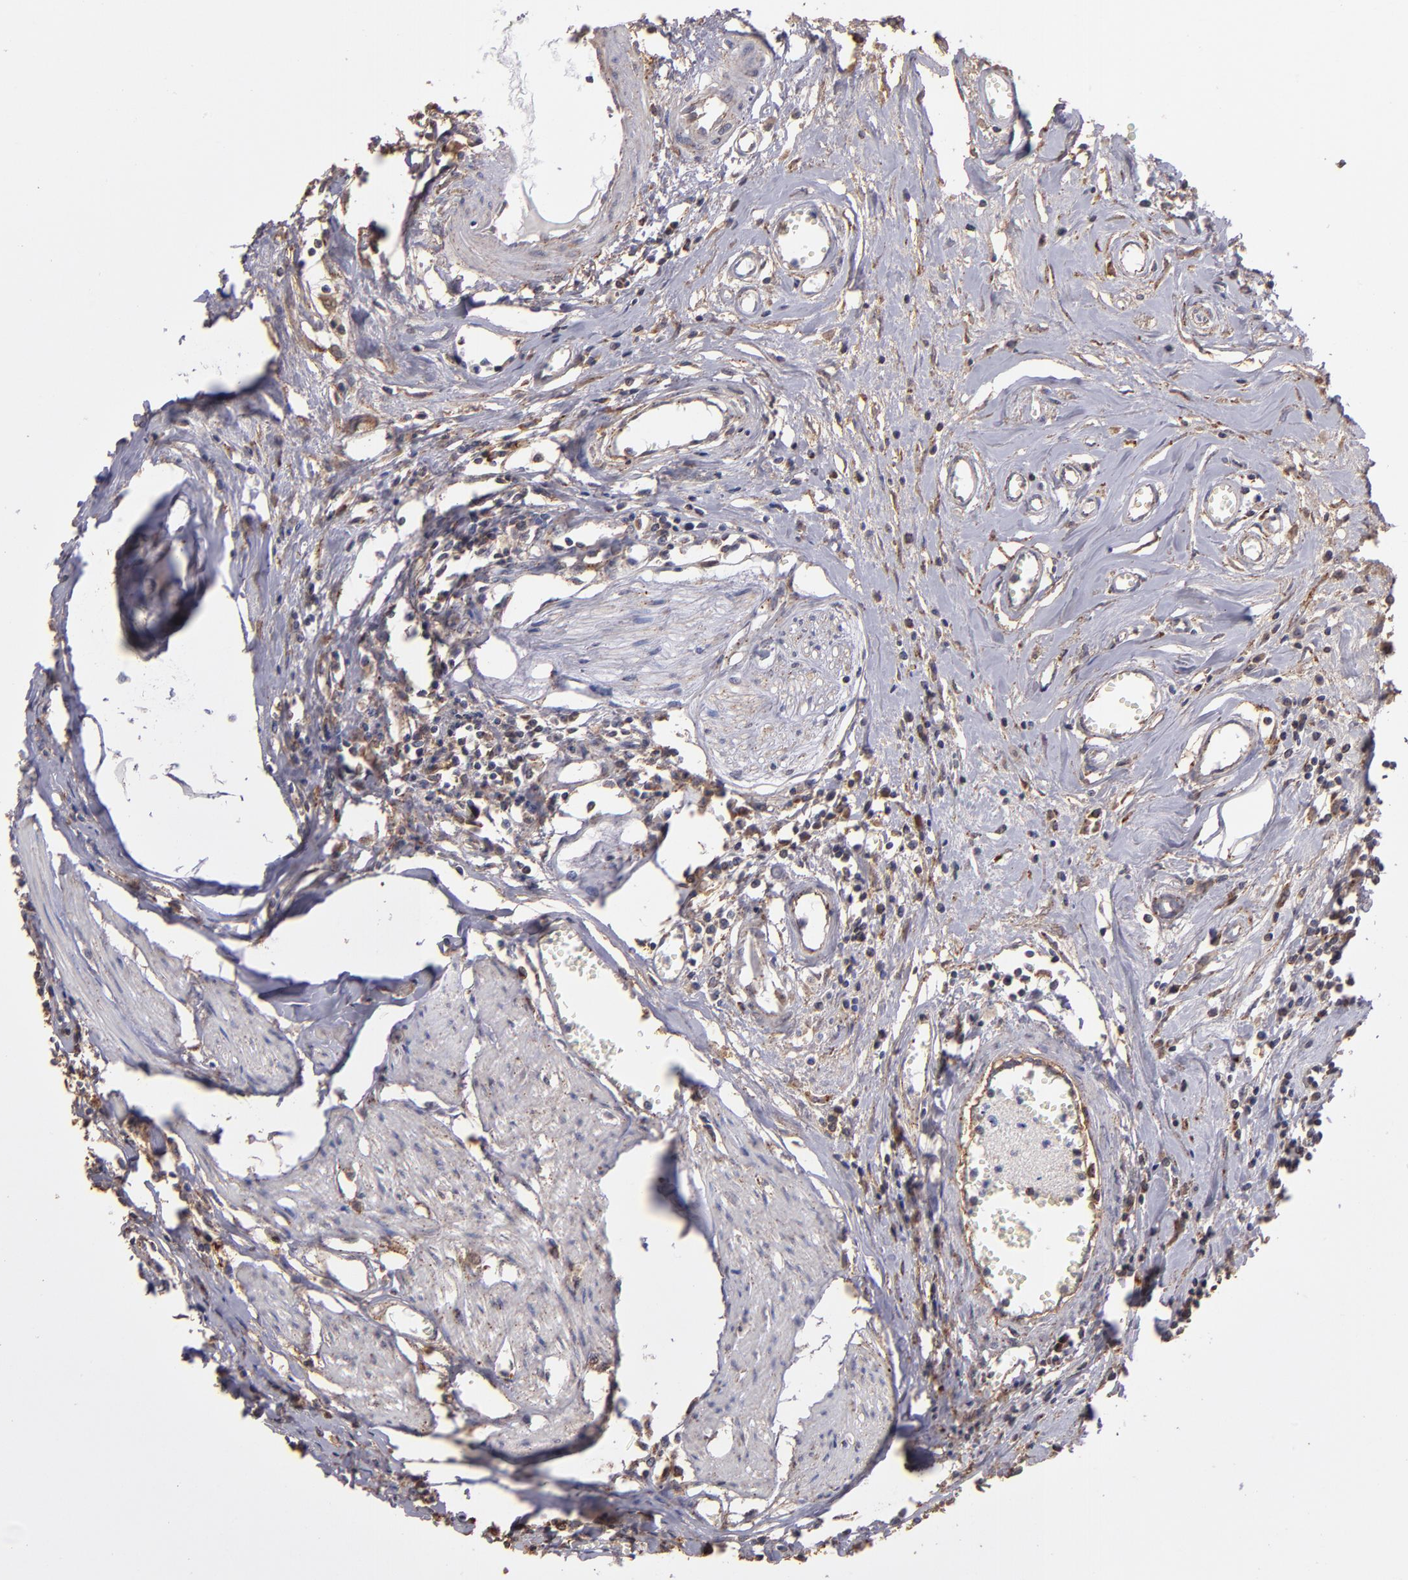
{"staining": {"intensity": "moderate", "quantity": "25%-75%", "location": "cytoplasmic/membranous"}, "tissue": "urothelial cancer", "cell_type": "Tumor cells", "image_type": "cancer", "snomed": [{"axis": "morphology", "description": "Urothelial carcinoma, High grade"}, {"axis": "topography", "description": "Urinary bladder"}], "caption": "Urothelial cancer was stained to show a protein in brown. There is medium levels of moderate cytoplasmic/membranous positivity in about 25%-75% of tumor cells.", "gene": "ZFYVE1", "patient": {"sex": "male", "age": 54}}